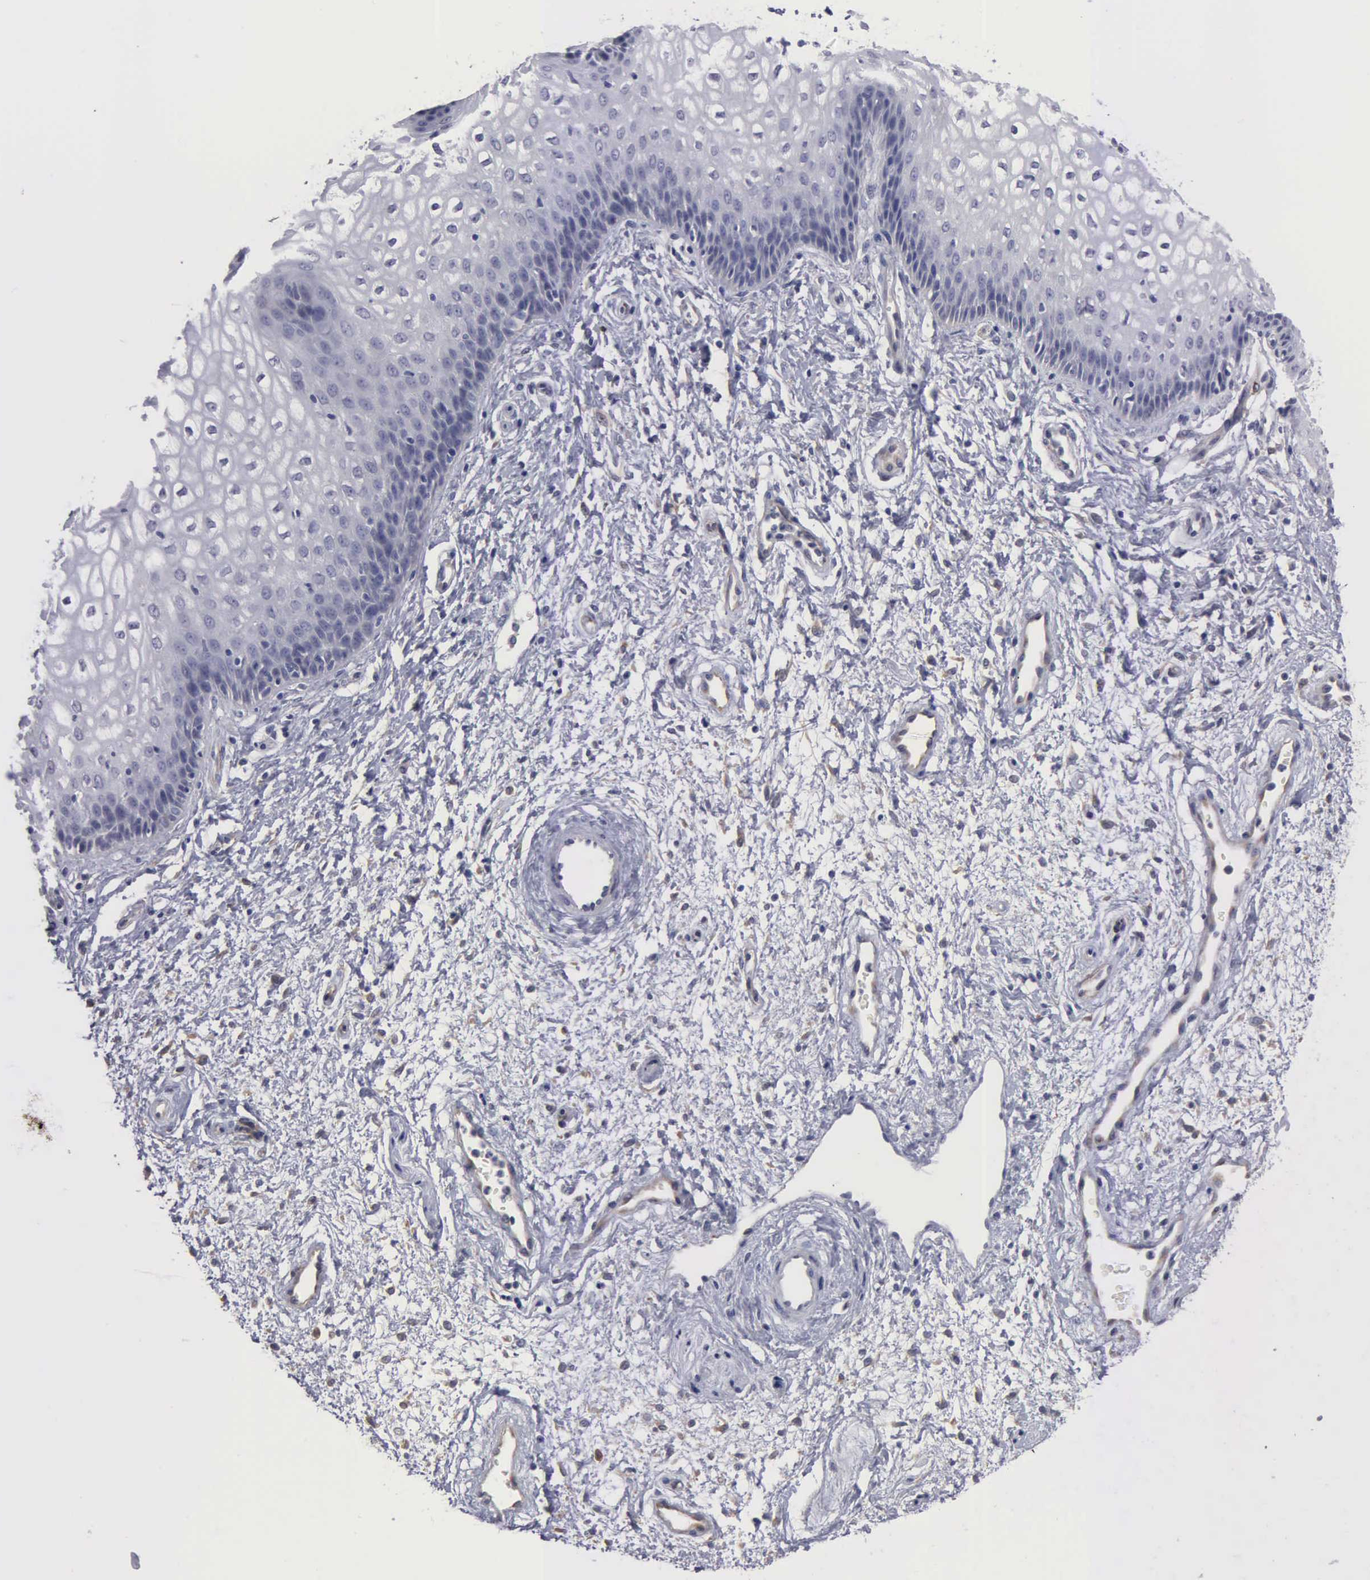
{"staining": {"intensity": "negative", "quantity": "none", "location": "none"}, "tissue": "vagina", "cell_type": "Squamous epithelial cells", "image_type": "normal", "snomed": [{"axis": "morphology", "description": "Normal tissue, NOS"}, {"axis": "topography", "description": "Vagina"}], "caption": "Vagina was stained to show a protein in brown. There is no significant staining in squamous epithelial cells.", "gene": "LIN52", "patient": {"sex": "female", "age": 34}}